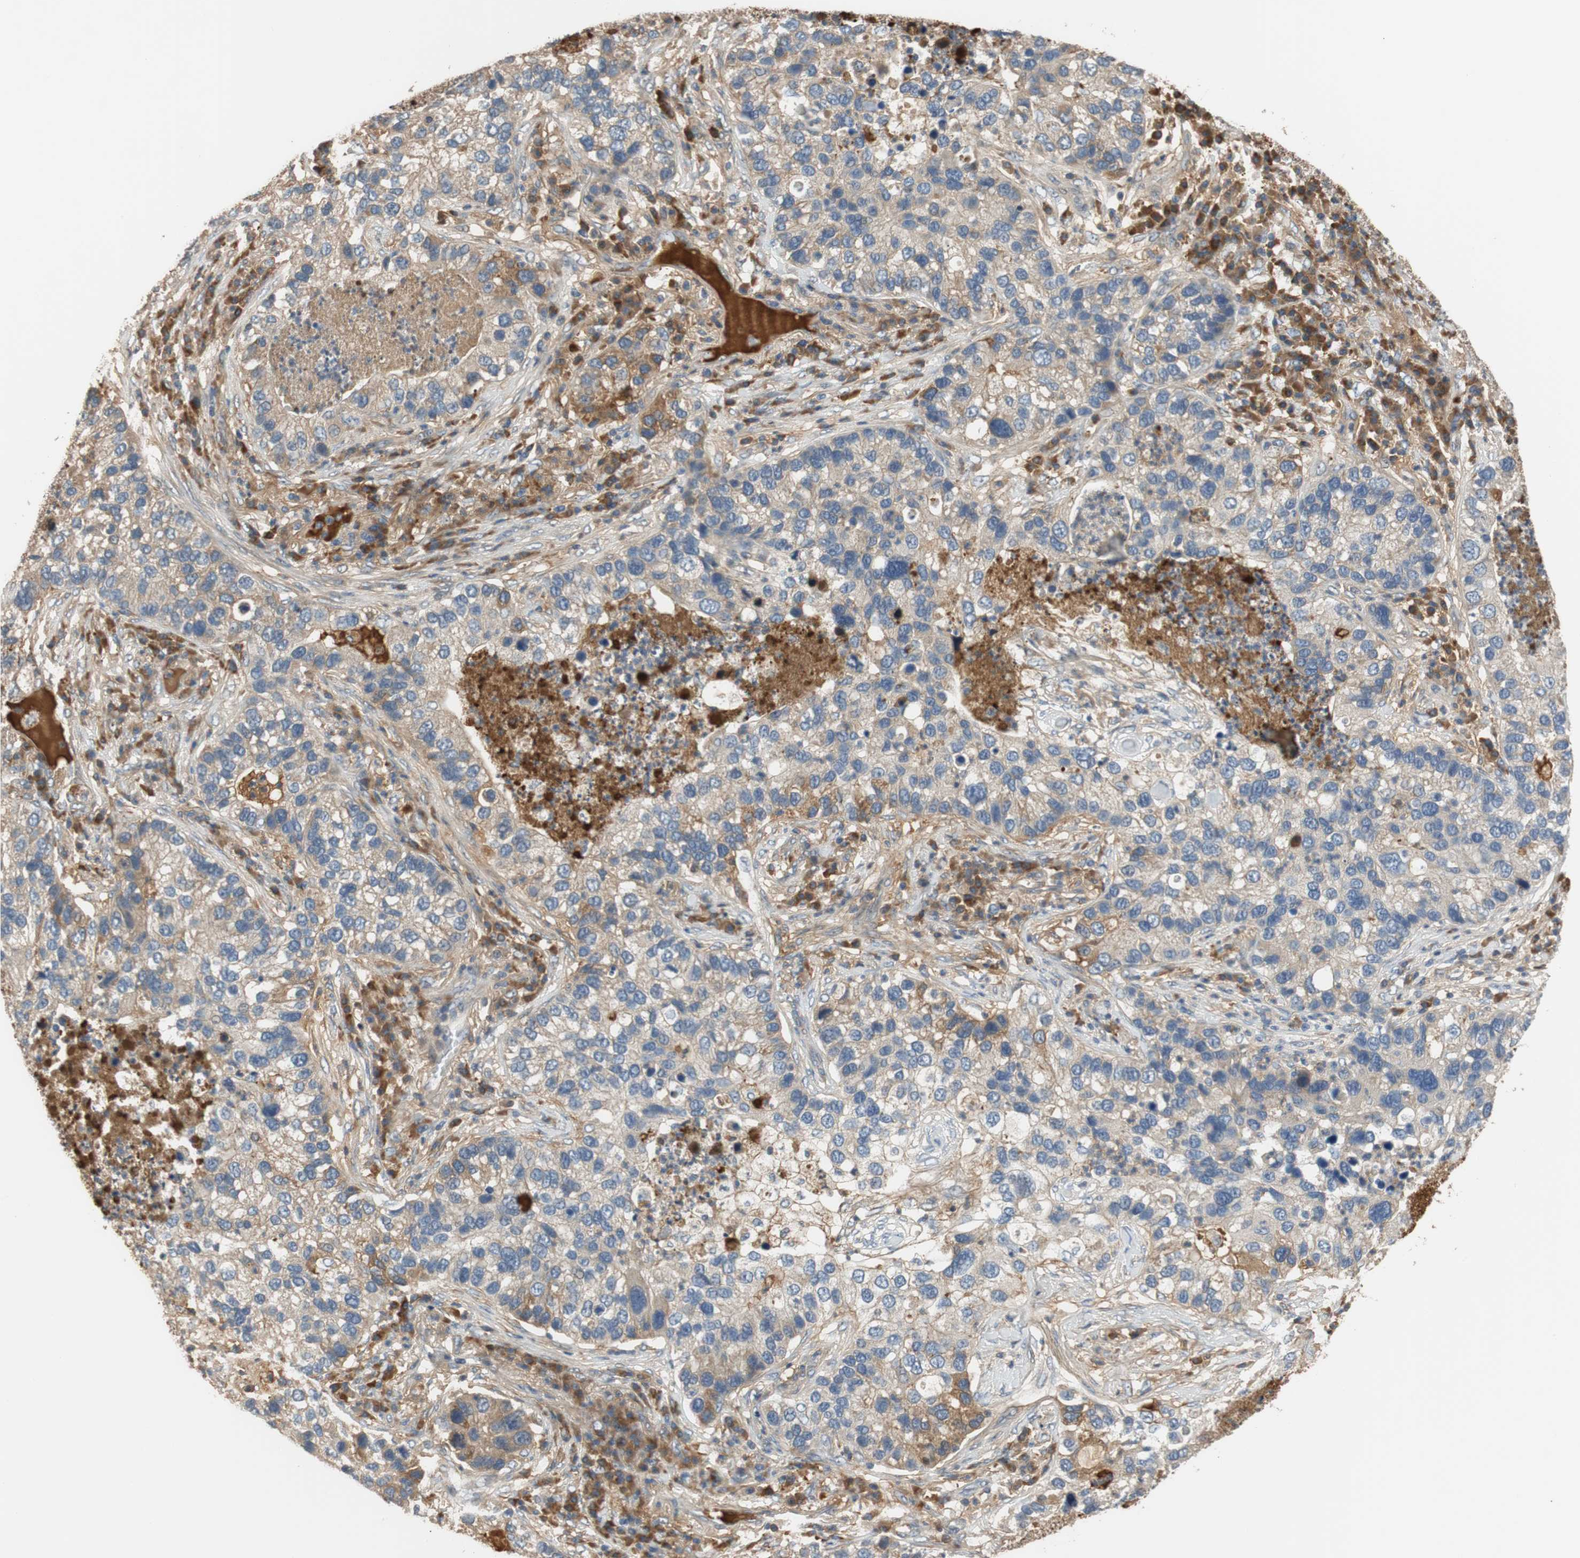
{"staining": {"intensity": "weak", "quantity": ">75%", "location": "cytoplasmic/membranous"}, "tissue": "lung cancer", "cell_type": "Tumor cells", "image_type": "cancer", "snomed": [{"axis": "morphology", "description": "Normal tissue, NOS"}, {"axis": "morphology", "description": "Adenocarcinoma, NOS"}, {"axis": "topography", "description": "Bronchus"}, {"axis": "topography", "description": "Lung"}], "caption": "The photomicrograph exhibits staining of adenocarcinoma (lung), revealing weak cytoplasmic/membranous protein positivity (brown color) within tumor cells. The staining was performed using DAB (3,3'-diaminobenzidine), with brown indicating positive protein expression. Nuclei are stained blue with hematoxylin.", "gene": "C4A", "patient": {"sex": "male", "age": 54}}